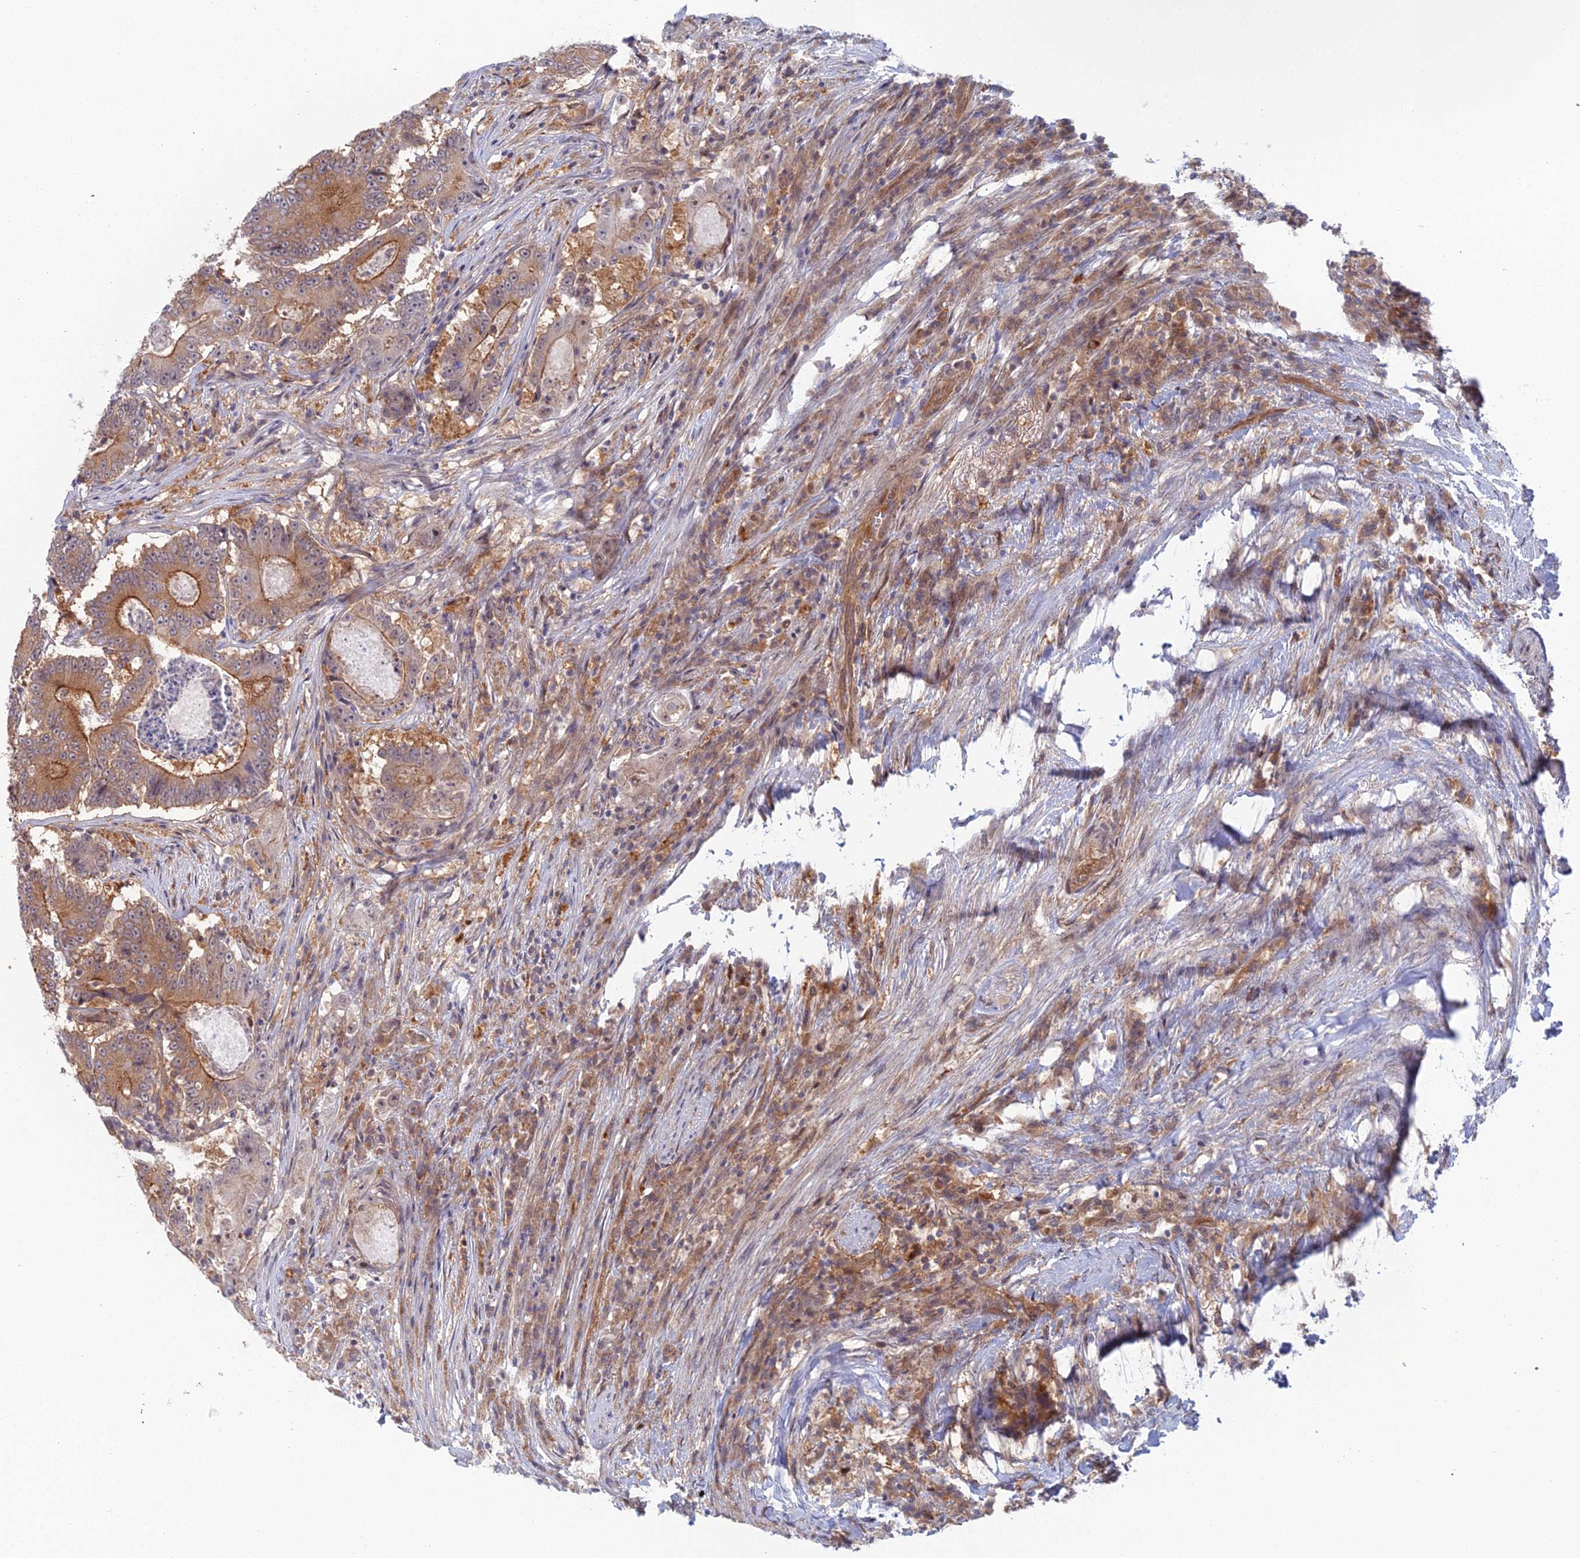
{"staining": {"intensity": "moderate", "quantity": ">75%", "location": "cytoplasmic/membranous"}, "tissue": "colorectal cancer", "cell_type": "Tumor cells", "image_type": "cancer", "snomed": [{"axis": "morphology", "description": "Adenocarcinoma, NOS"}, {"axis": "topography", "description": "Colon"}], "caption": "Immunohistochemistry (DAB (3,3'-diaminobenzidine)) staining of human colorectal cancer (adenocarcinoma) displays moderate cytoplasmic/membranous protein positivity in about >75% of tumor cells.", "gene": "ABHD1", "patient": {"sex": "male", "age": 83}}